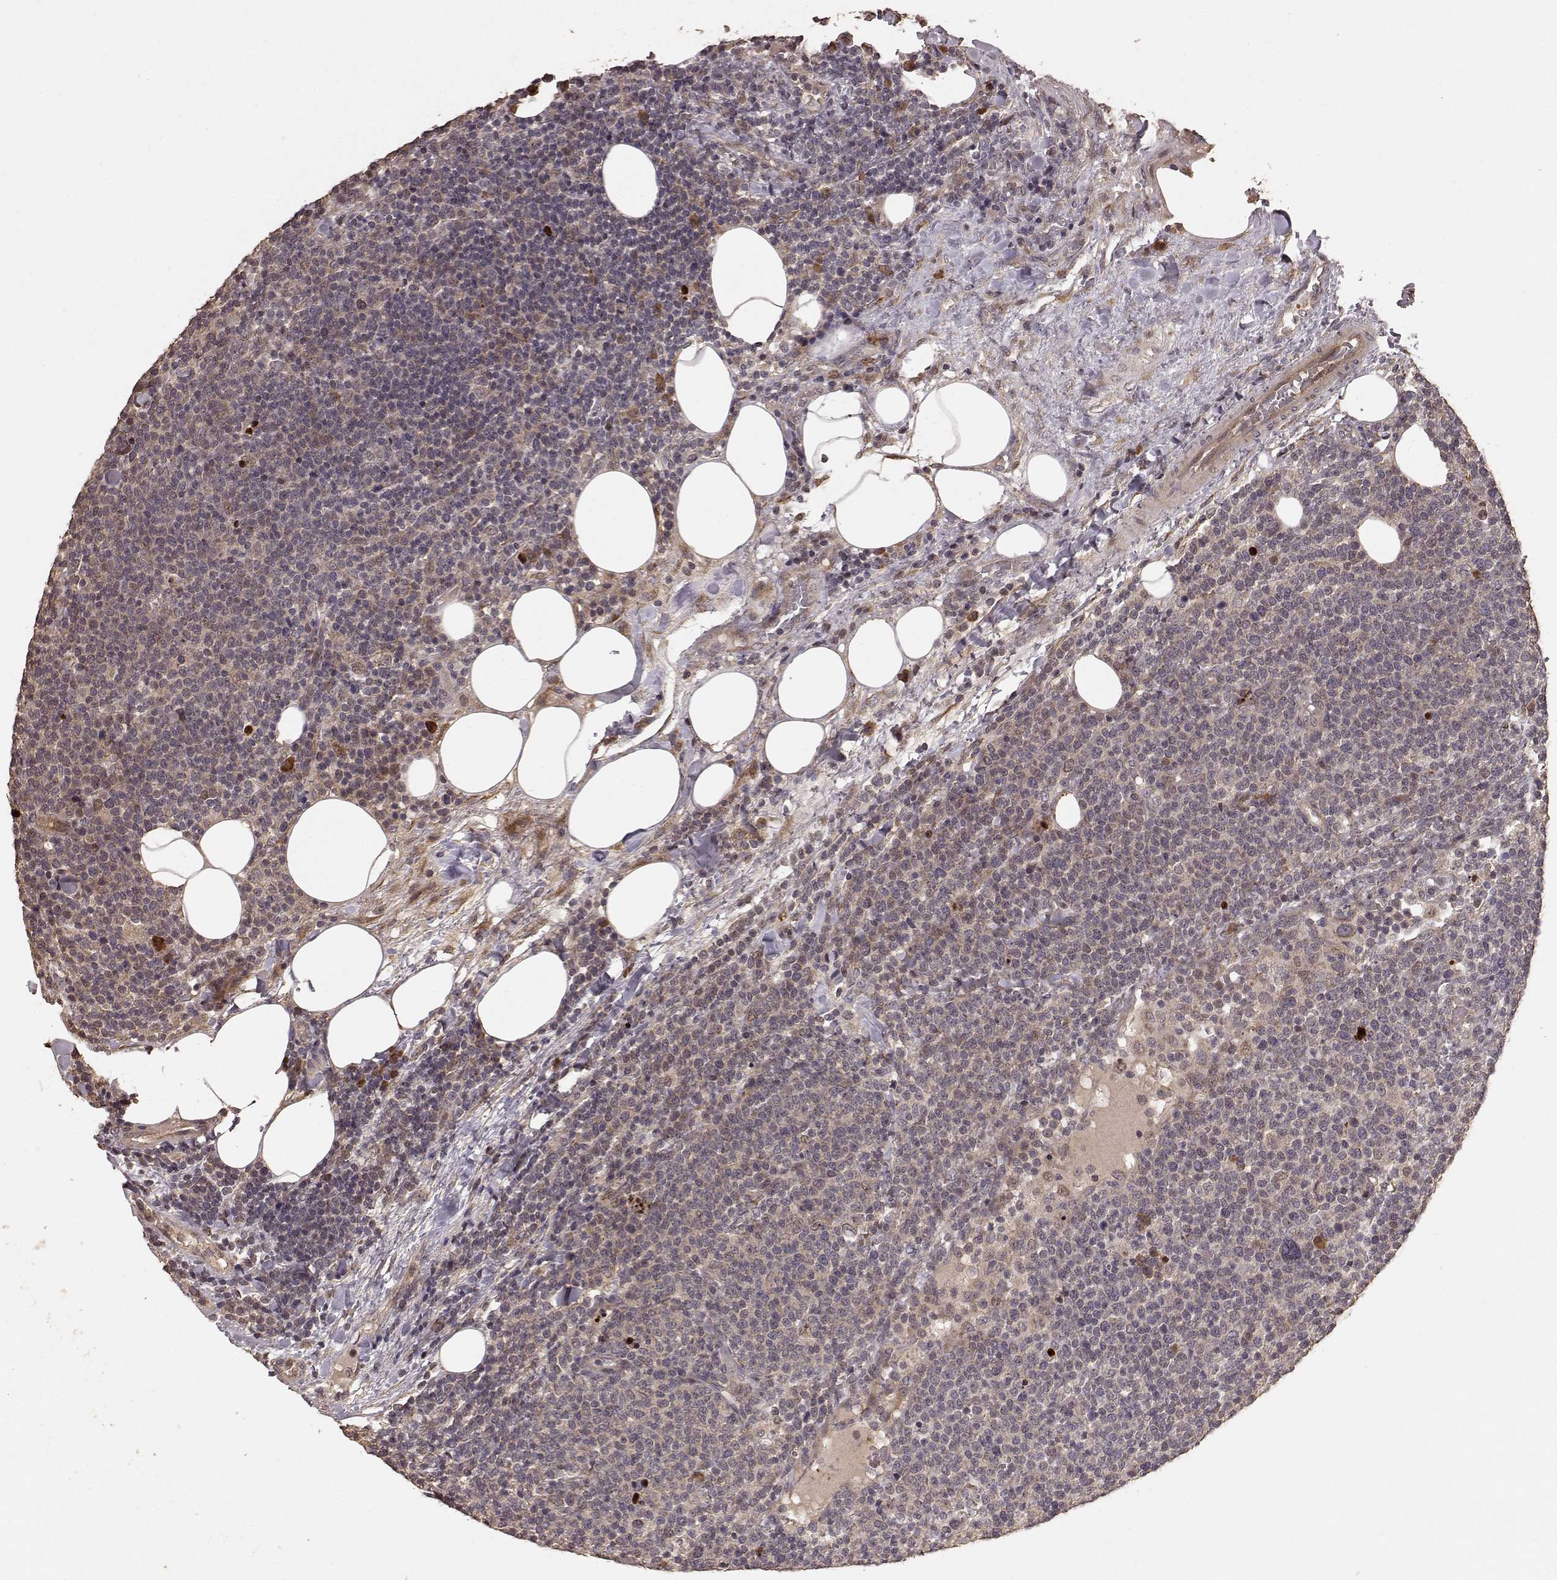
{"staining": {"intensity": "moderate", "quantity": "25%-75%", "location": "cytoplasmic/membranous"}, "tissue": "lymphoma", "cell_type": "Tumor cells", "image_type": "cancer", "snomed": [{"axis": "morphology", "description": "Malignant lymphoma, non-Hodgkin's type, High grade"}, {"axis": "topography", "description": "Lymph node"}], "caption": "A brown stain highlights moderate cytoplasmic/membranous positivity of a protein in malignant lymphoma, non-Hodgkin's type (high-grade) tumor cells.", "gene": "USP15", "patient": {"sex": "male", "age": 61}}